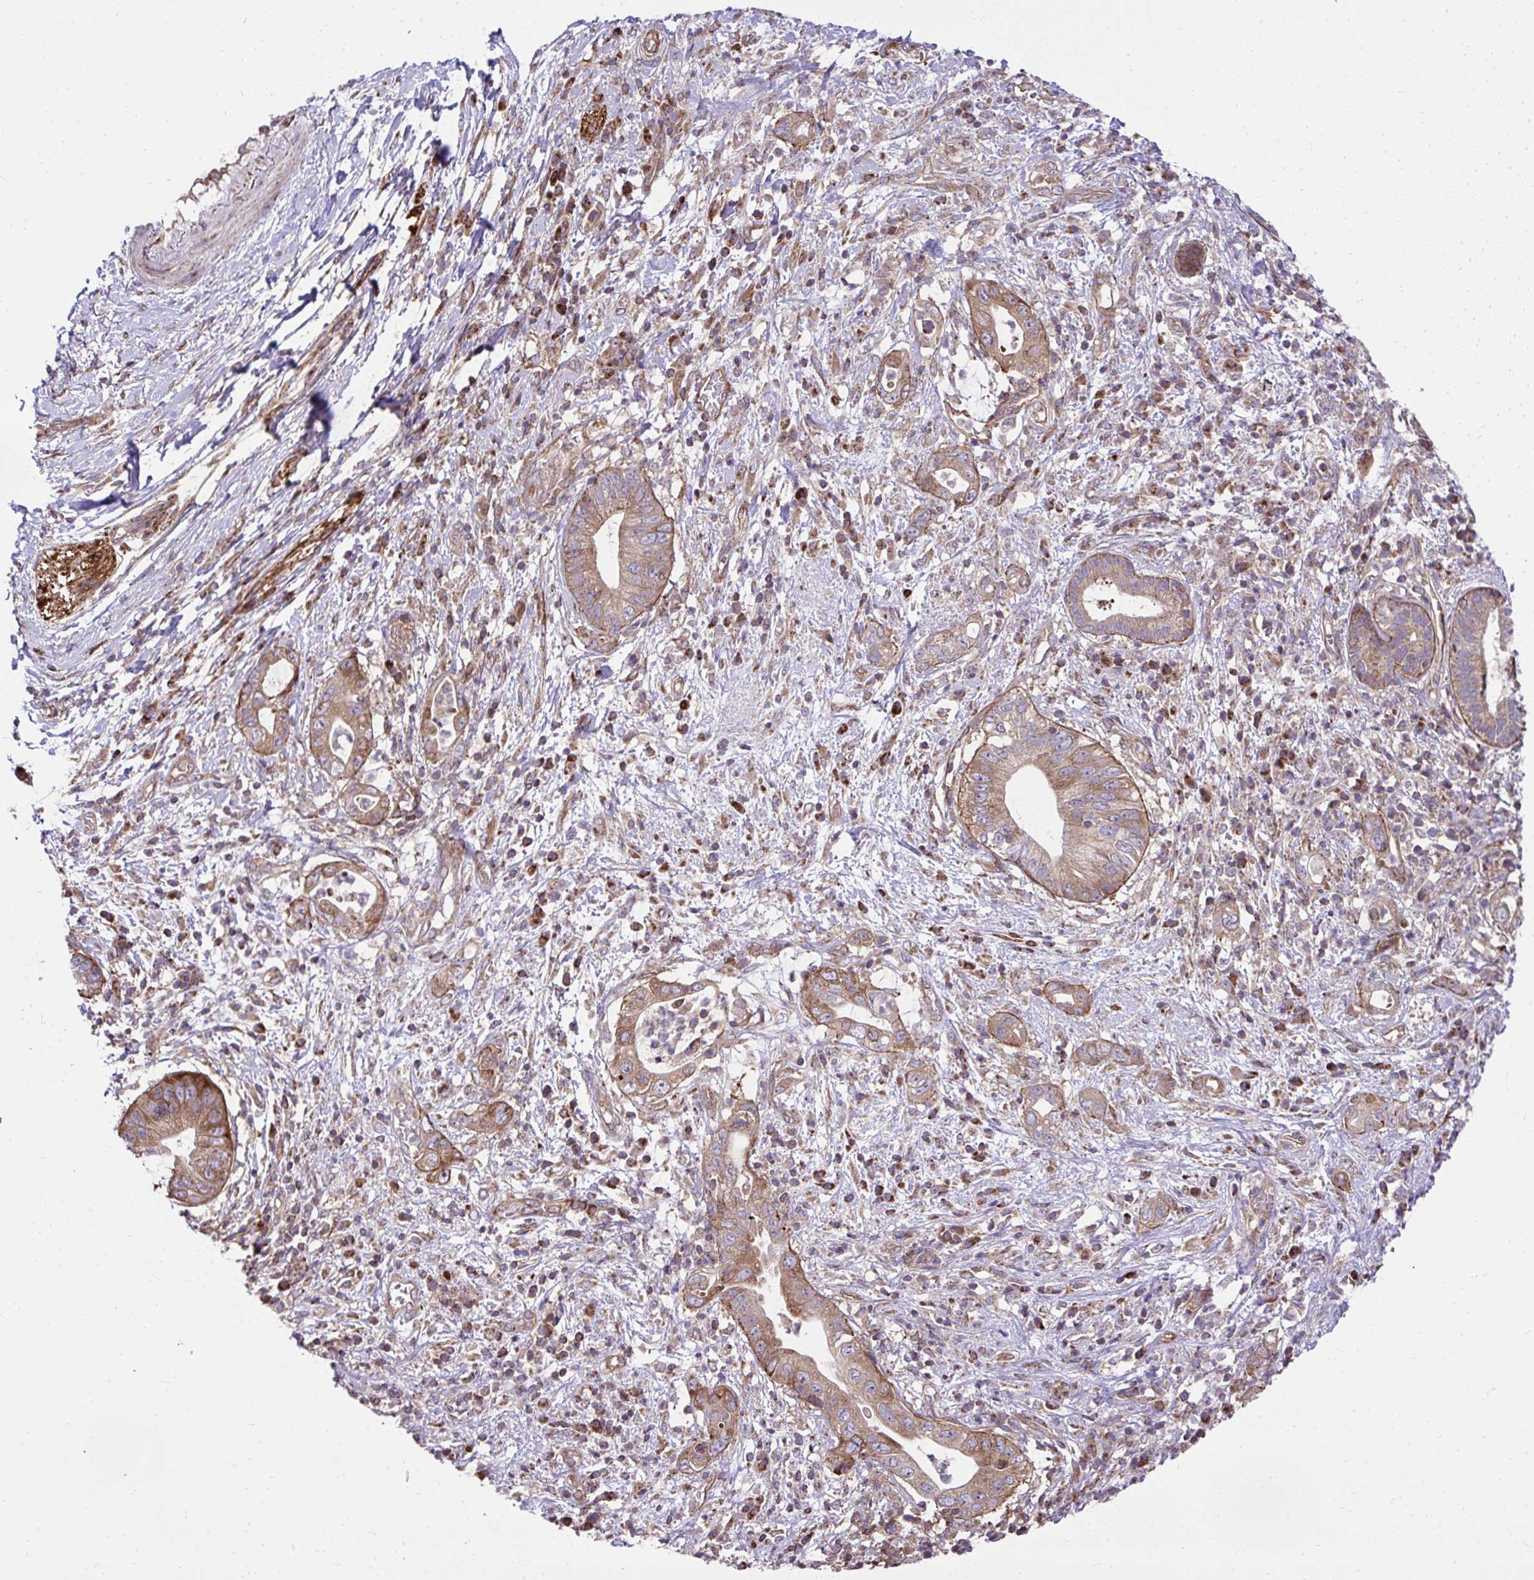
{"staining": {"intensity": "moderate", "quantity": ">75%", "location": "cytoplasmic/membranous"}, "tissue": "pancreatic cancer", "cell_type": "Tumor cells", "image_type": "cancer", "snomed": [{"axis": "morphology", "description": "Adenocarcinoma, NOS"}, {"axis": "topography", "description": "Pancreas"}], "caption": "Pancreatic adenocarcinoma stained with IHC exhibits moderate cytoplasmic/membranous staining in about >75% of tumor cells.", "gene": "NMNAT3", "patient": {"sex": "female", "age": 72}}